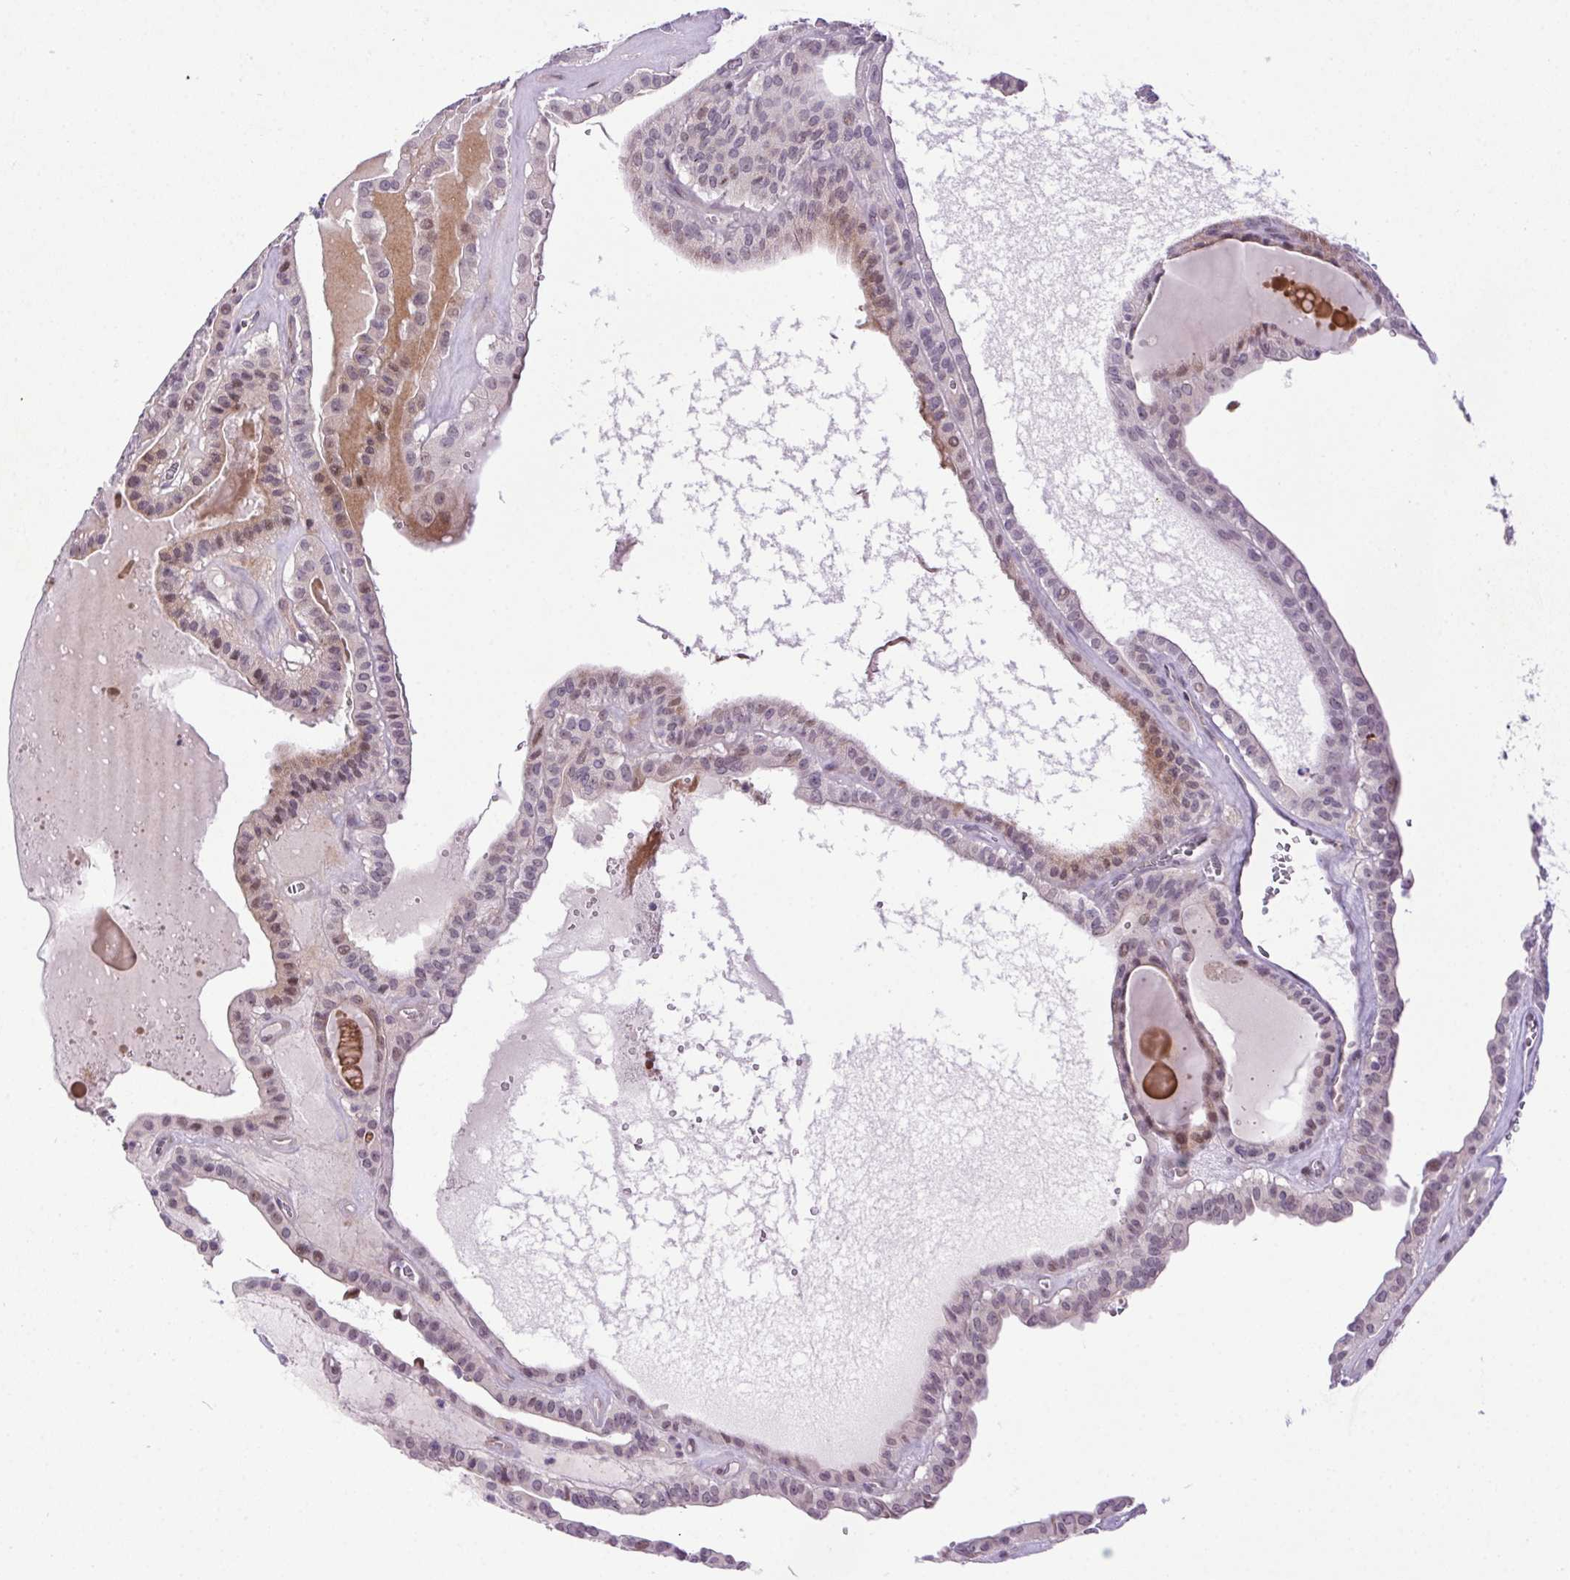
{"staining": {"intensity": "weak", "quantity": "<25%", "location": "nuclear"}, "tissue": "thyroid cancer", "cell_type": "Tumor cells", "image_type": "cancer", "snomed": [{"axis": "morphology", "description": "Papillary adenocarcinoma, NOS"}, {"axis": "topography", "description": "Thyroid gland"}], "caption": "There is no significant staining in tumor cells of papillary adenocarcinoma (thyroid).", "gene": "LRRTM1", "patient": {"sex": "male", "age": 52}}